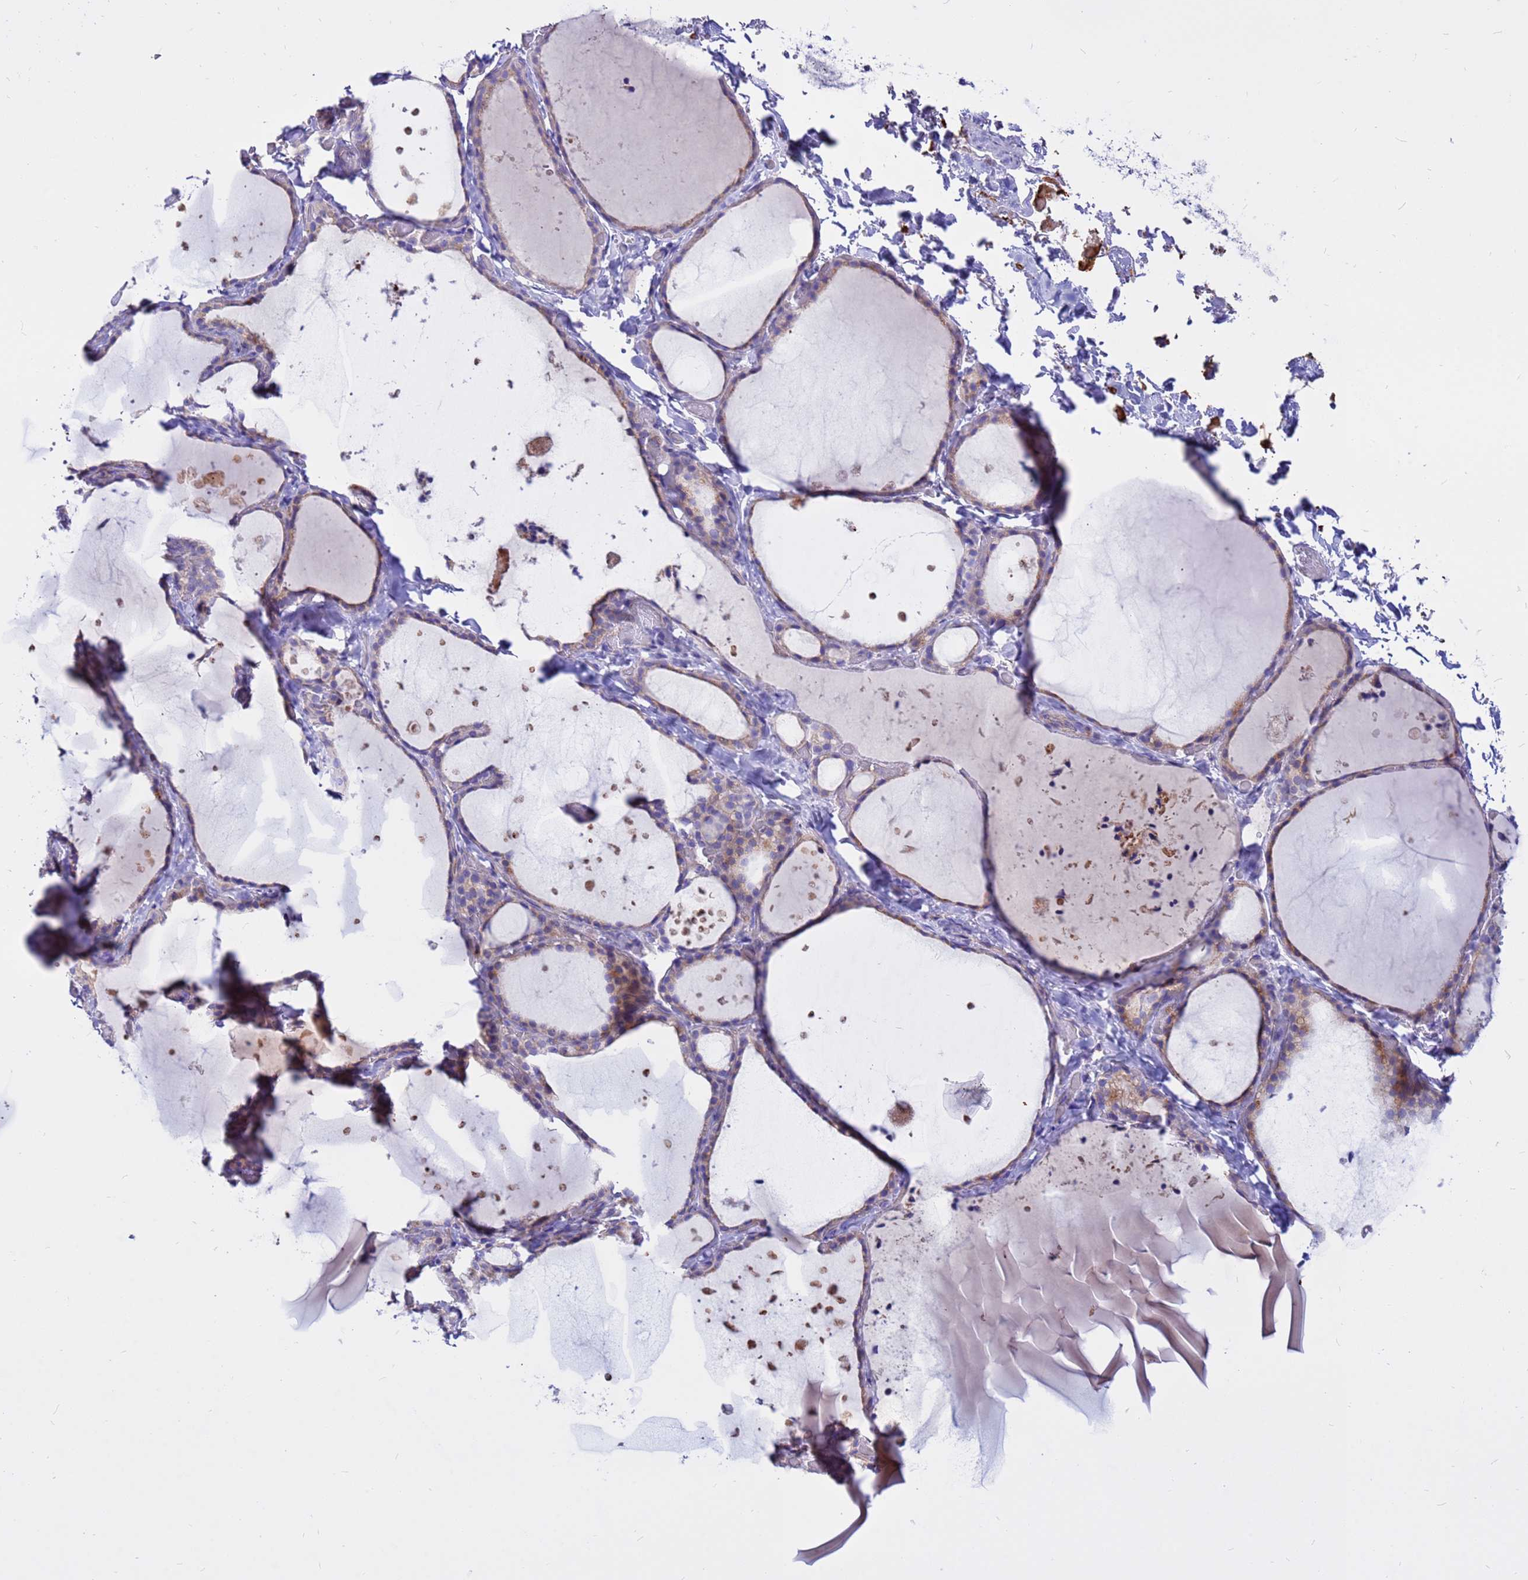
{"staining": {"intensity": "weak", "quantity": "25%-75%", "location": "cytoplasmic/membranous"}, "tissue": "thyroid gland", "cell_type": "Glandular cells", "image_type": "normal", "snomed": [{"axis": "morphology", "description": "Normal tissue, NOS"}, {"axis": "topography", "description": "Thyroid gland"}], "caption": "Immunohistochemistry (IHC) of benign thyroid gland shows low levels of weak cytoplasmic/membranous staining in approximately 25%-75% of glandular cells.", "gene": "CRHBP", "patient": {"sex": "female", "age": 44}}